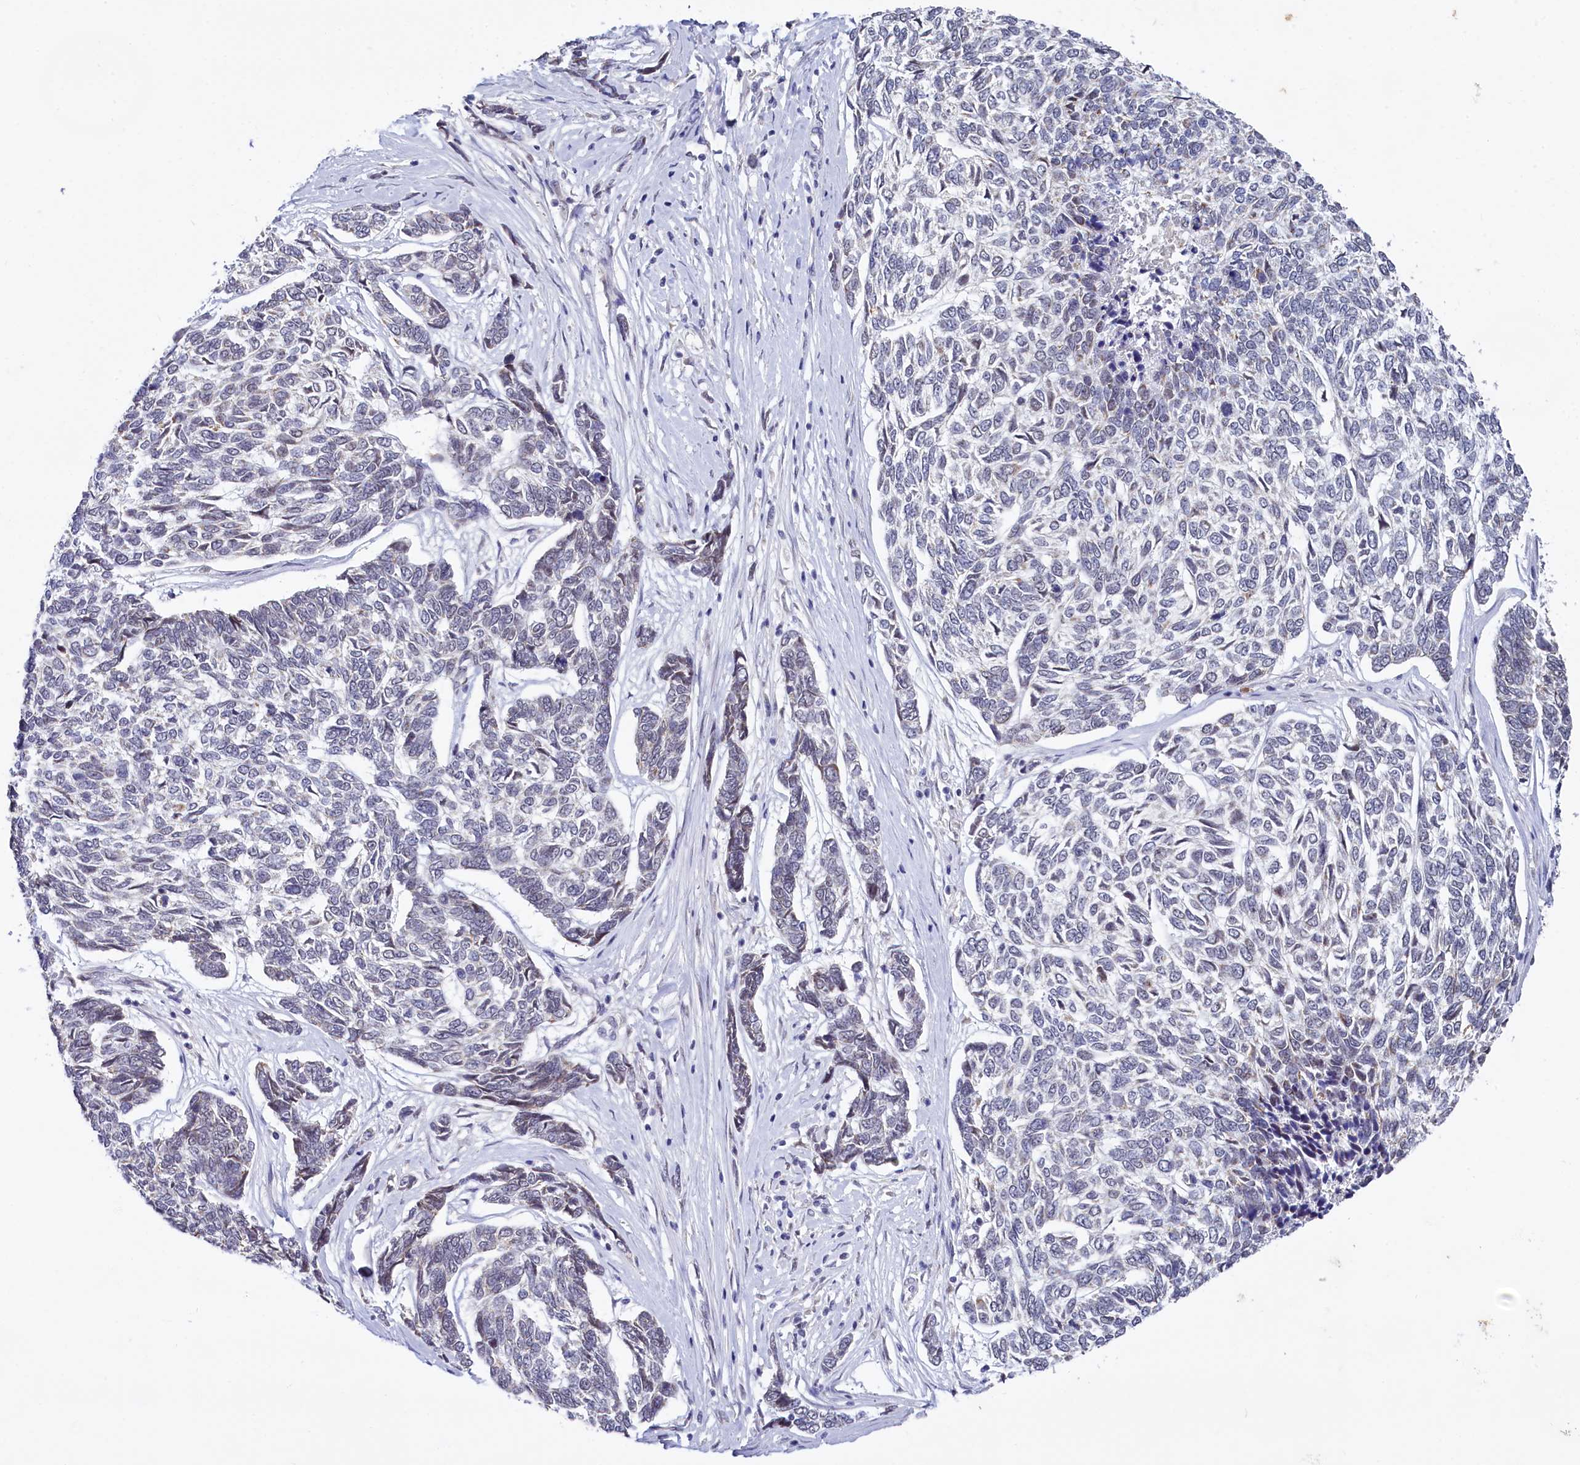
{"staining": {"intensity": "negative", "quantity": "none", "location": "none"}, "tissue": "skin cancer", "cell_type": "Tumor cells", "image_type": "cancer", "snomed": [{"axis": "morphology", "description": "Basal cell carcinoma"}, {"axis": "topography", "description": "Skin"}], "caption": "DAB (3,3'-diaminobenzidine) immunohistochemical staining of human skin cancer (basal cell carcinoma) shows no significant positivity in tumor cells. The staining is performed using DAB (3,3'-diaminobenzidine) brown chromogen with nuclei counter-stained in using hematoxylin.", "gene": "PPHLN1", "patient": {"sex": "female", "age": 65}}